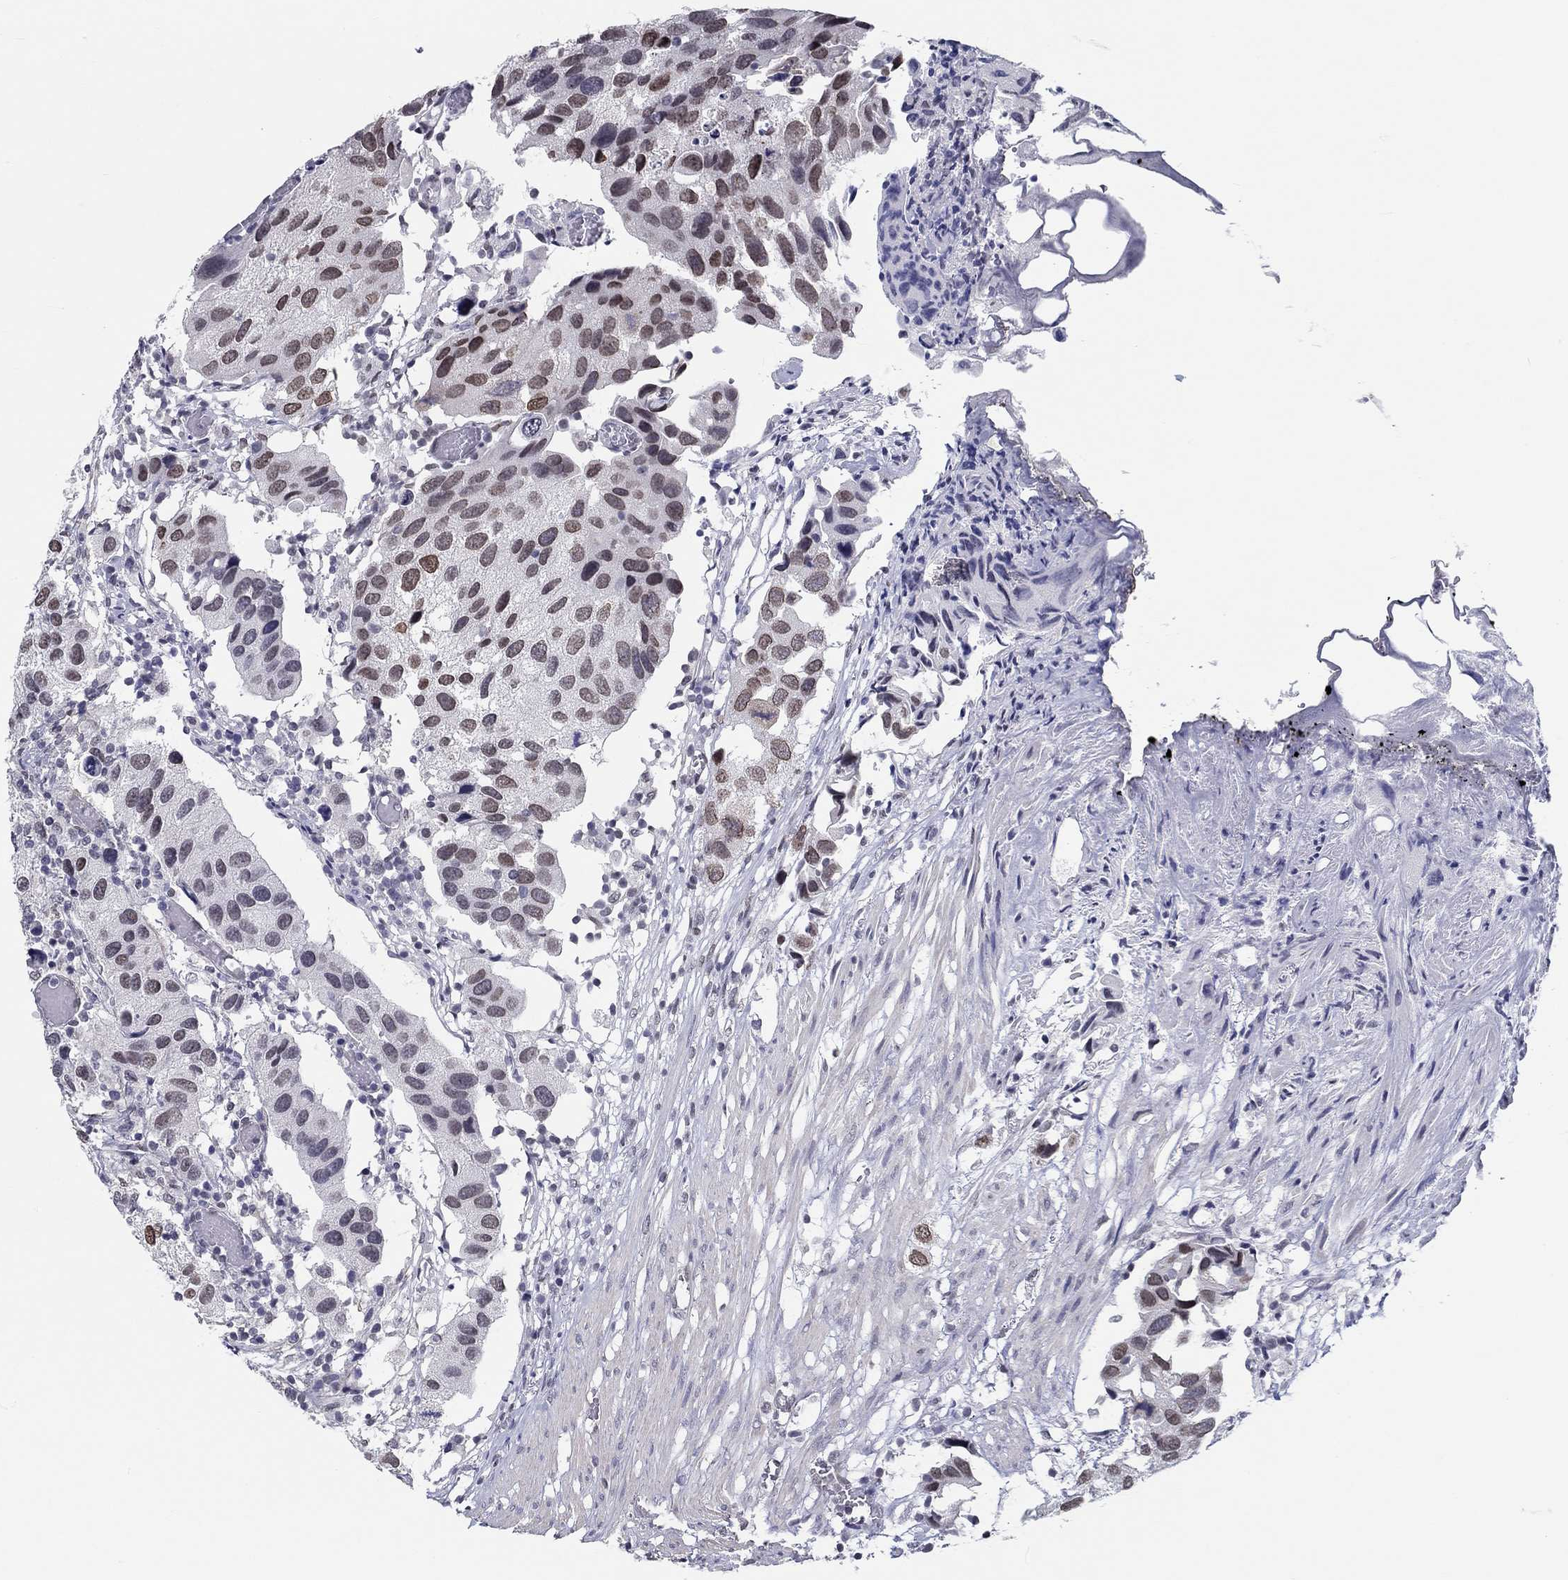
{"staining": {"intensity": "moderate", "quantity": "25%-75%", "location": "nuclear"}, "tissue": "urothelial cancer", "cell_type": "Tumor cells", "image_type": "cancer", "snomed": [{"axis": "morphology", "description": "Urothelial carcinoma, High grade"}, {"axis": "topography", "description": "Urinary bladder"}], "caption": "This micrograph displays IHC staining of human urothelial cancer, with medium moderate nuclear expression in about 25%-75% of tumor cells.", "gene": "CRYGD", "patient": {"sex": "male", "age": 79}}